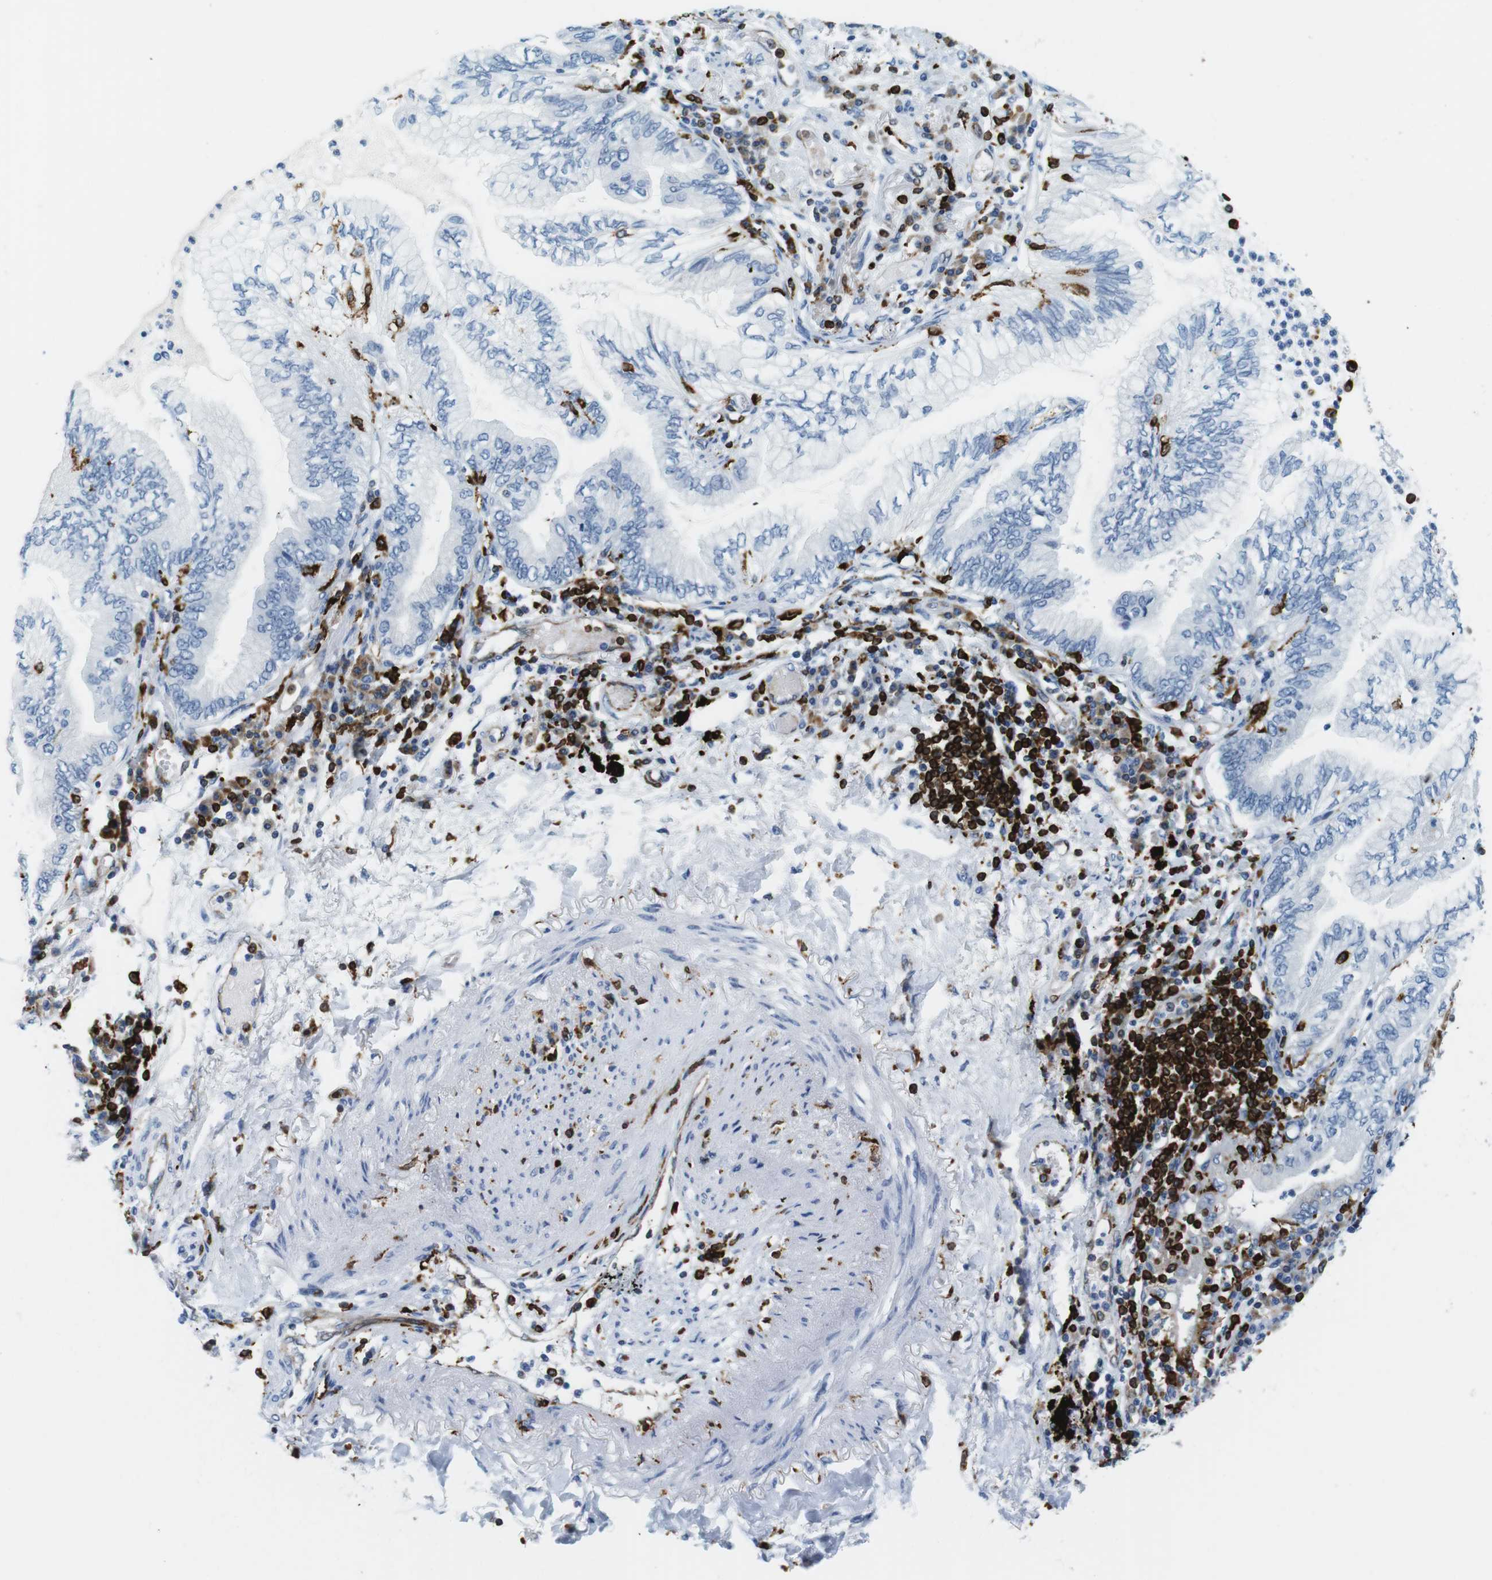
{"staining": {"intensity": "negative", "quantity": "none", "location": "none"}, "tissue": "lung cancer", "cell_type": "Tumor cells", "image_type": "cancer", "snomed": [{"axis": "morphology", "description": "Normal tissue, NOS"}, {"axis": "morphology", "description": "Adenocarcinoma, NOS"}, {"axis": "topography", "description": "Bronchus"}, {"axis": "topography", "description": "Lung"}], "caption": "Tumor cells show no significant positivity in lung cancer (adenocarcinoma).", "gene": "CIITA", "patient": {"sex": "female", "age": 70}}